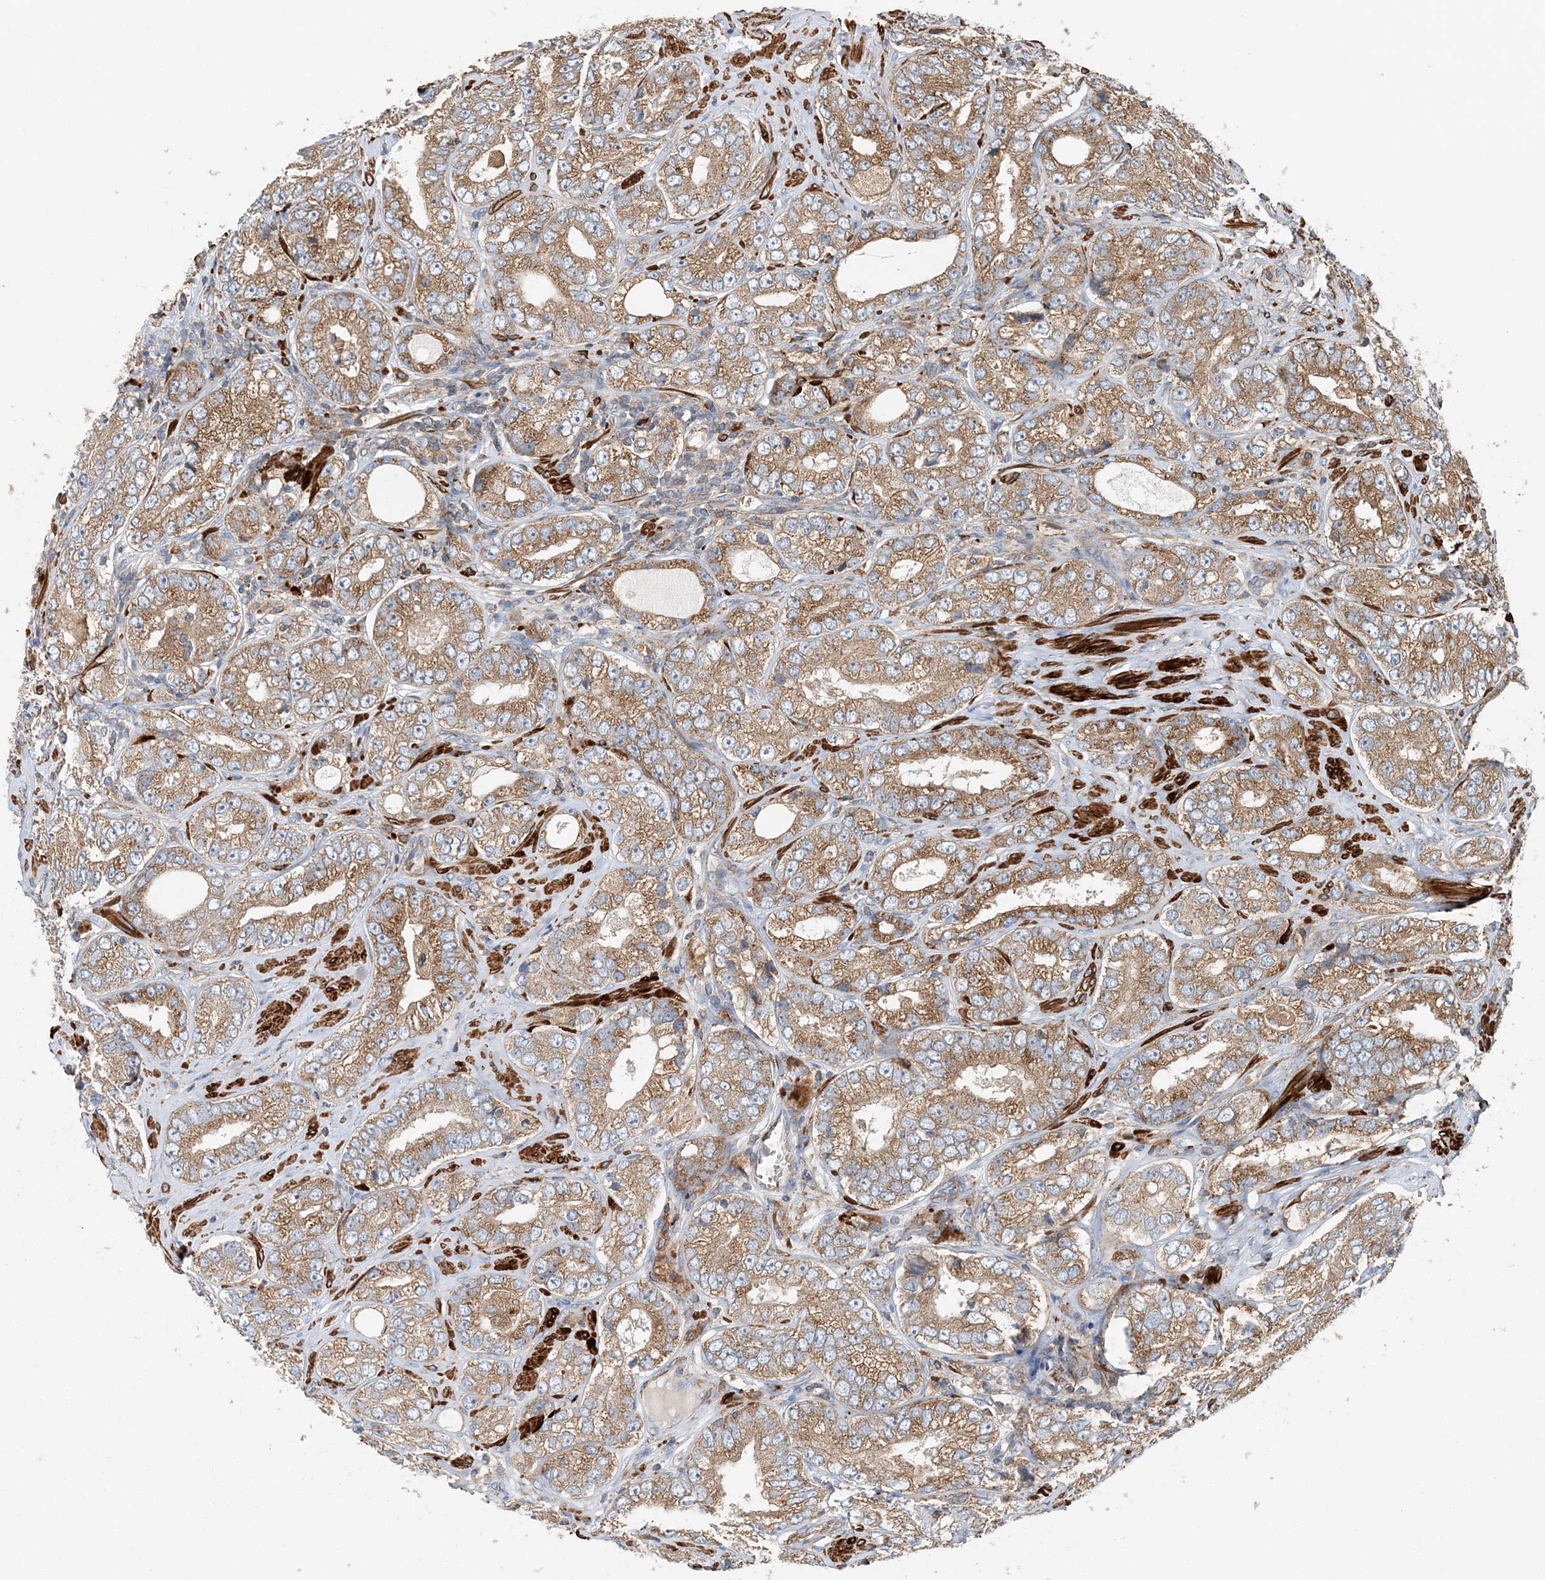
{"staining": {"intensity": "moderate", "quantity": ">75%", "location": "cytoplasmic/membranous"}, "tissue": "prostate cancer", "cell_type": "Tumor cells", "image_type": "cancer", "snomed": [{"axis": "morphology", "description": "Adenocarcinoma, High grade"}, {"axis": "topography", "description": "Prostate"}], "caption": "Immunohistochemistry micrograph of human adenocarcinoma (high-grade) (prostate) stained for a protein (brown), which demonstrates medium levels of moderate cytoplasmic/membranous expression in approximately >75% of tumor cells.", "gene": "TTI1", "patient": {"sex": "male", "age": 56}}